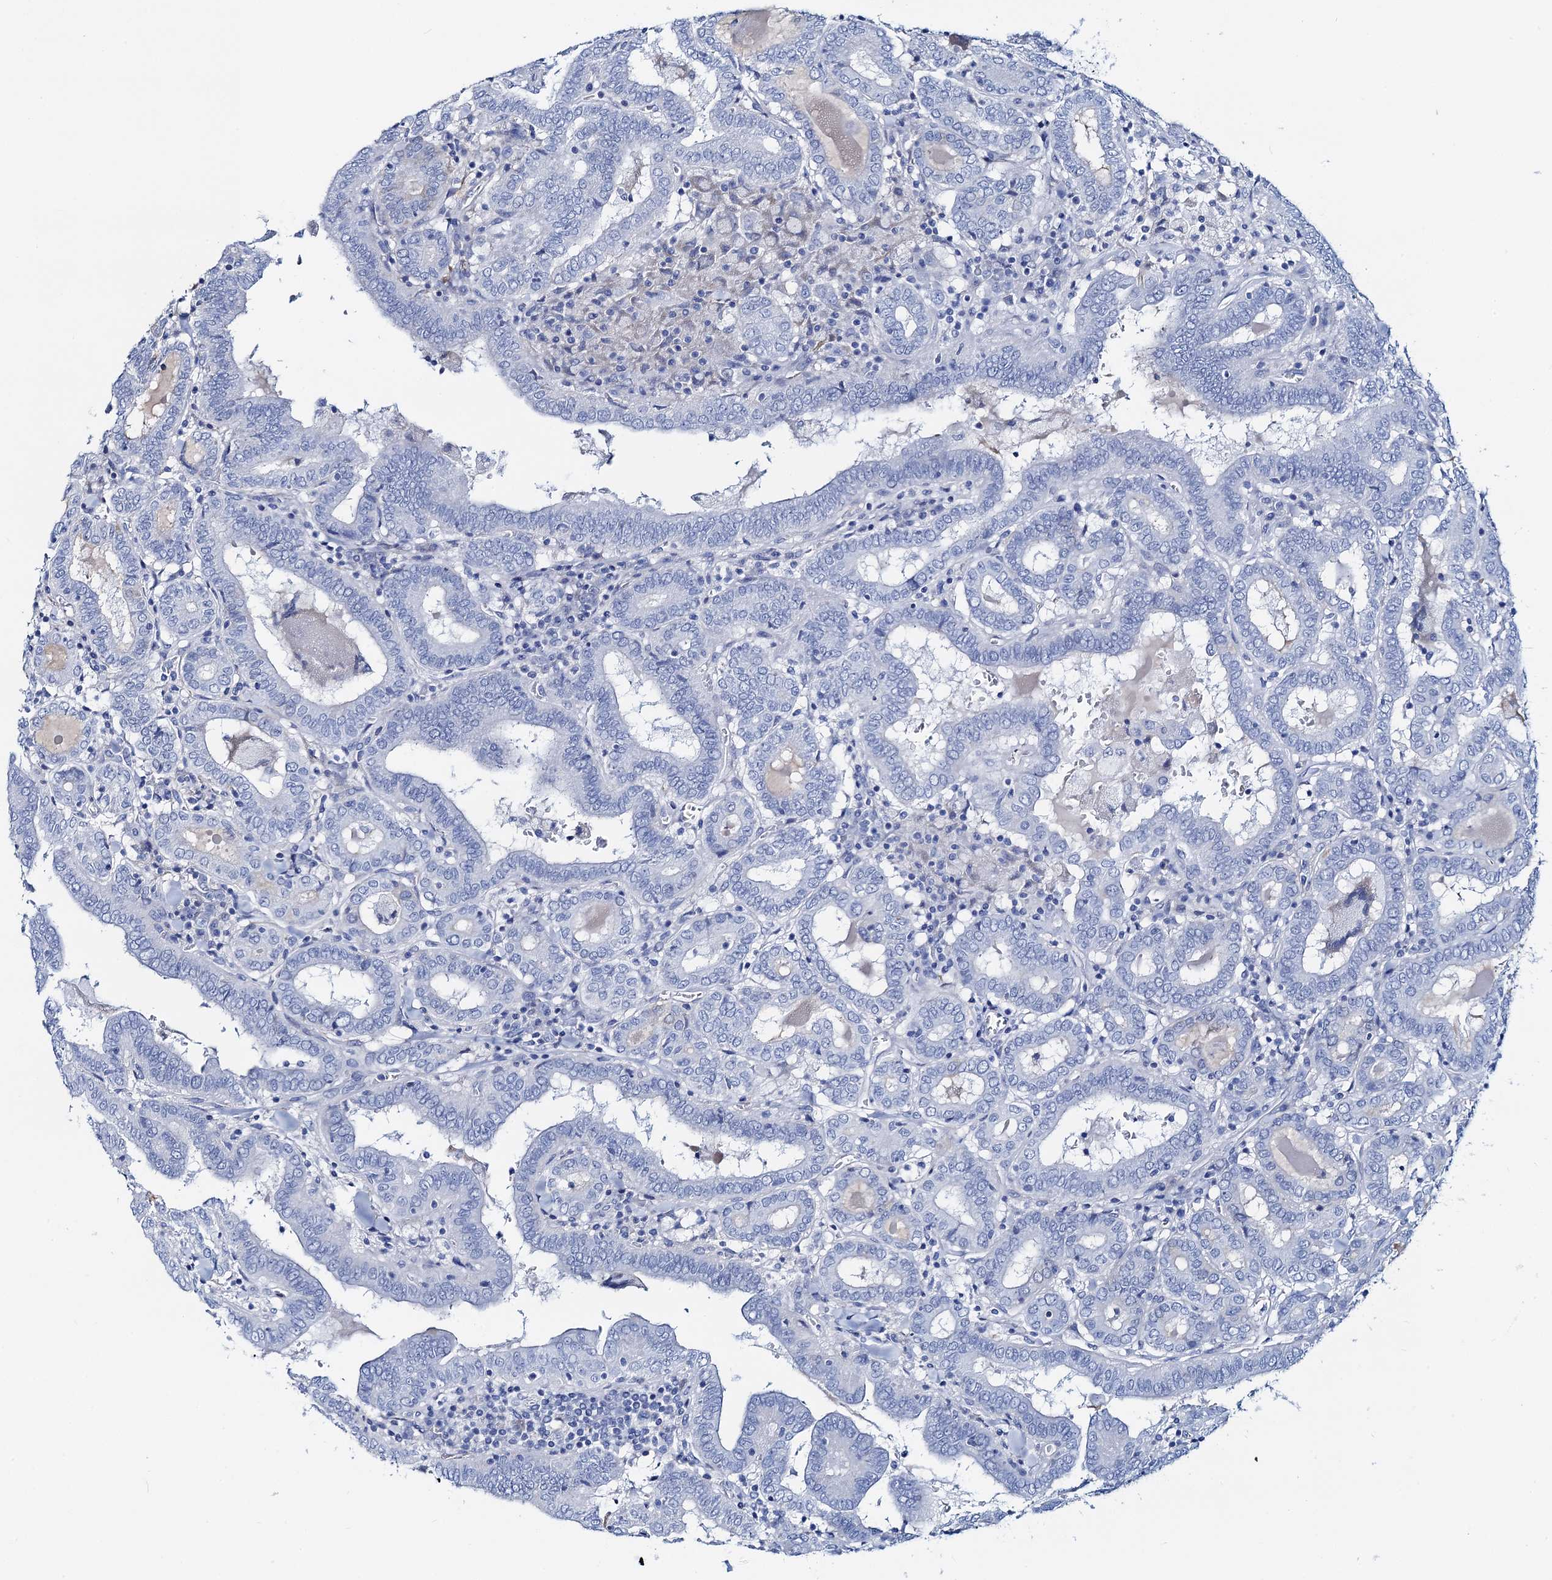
{"staining": {"intensity": "negative", "quantity": "none", "location": "none"}, "tissue": "thyroid cancer", "cell_type": "Tumor cells", "image_type": "cancer", "snomed": [{"axis": "morphology", "description": "Papillary adenocarcinoma, NOS"}, {"axis": "topography", "description": "Thyroid gland"}], "caption": "The IHC histopathology image has no significant staining in tumor cells of thyroid cancer (papillary adenocarcinoma) tissue. The staining is performed using DAB (3,3'-diaminobenzidine) brown chromogen with nuclei counter-stained in using hematoxylin.", "gene": "RBP3", "patient": {"sex": "female", "age": 72}}